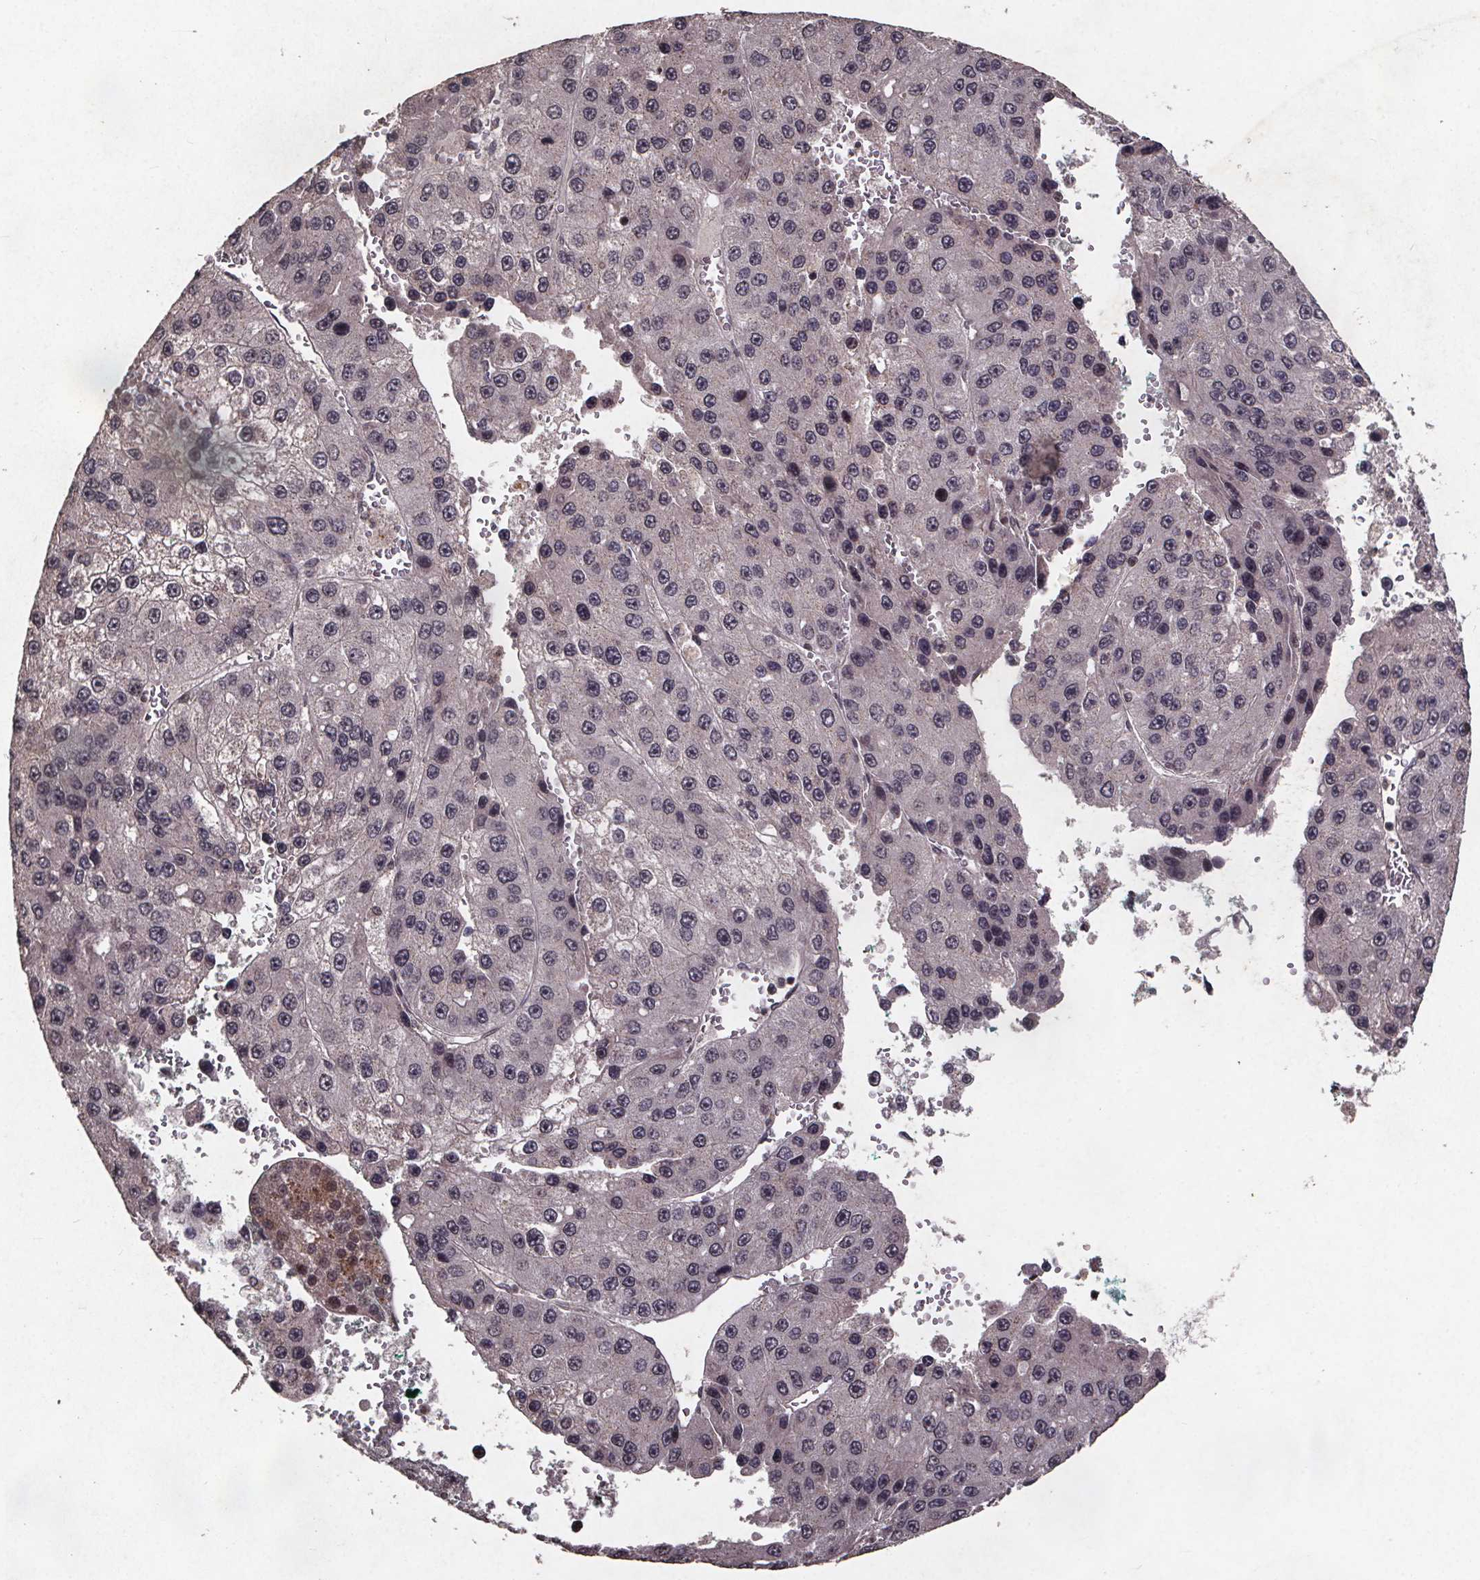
{"staining": {"intensity": "moderate", "quantity": "<25%", "location": "cytoplasmic/membranous"}, "tissue": "liver cancer", "cell_type": "Tumor cells", "image_type": "cancer", "snomed": [{"axis": "morphology", "description": "Carcinoma, Hepatocellular, NOS"}, {"axis": "topography", "description": "Liver"}], "caption": "Liver cancer stained for a protein shows moderate cytoplasmic/membranous positivity in tumor cells.", "gene": "GPX3", "patient": {"sex": "female", "age": 73}}